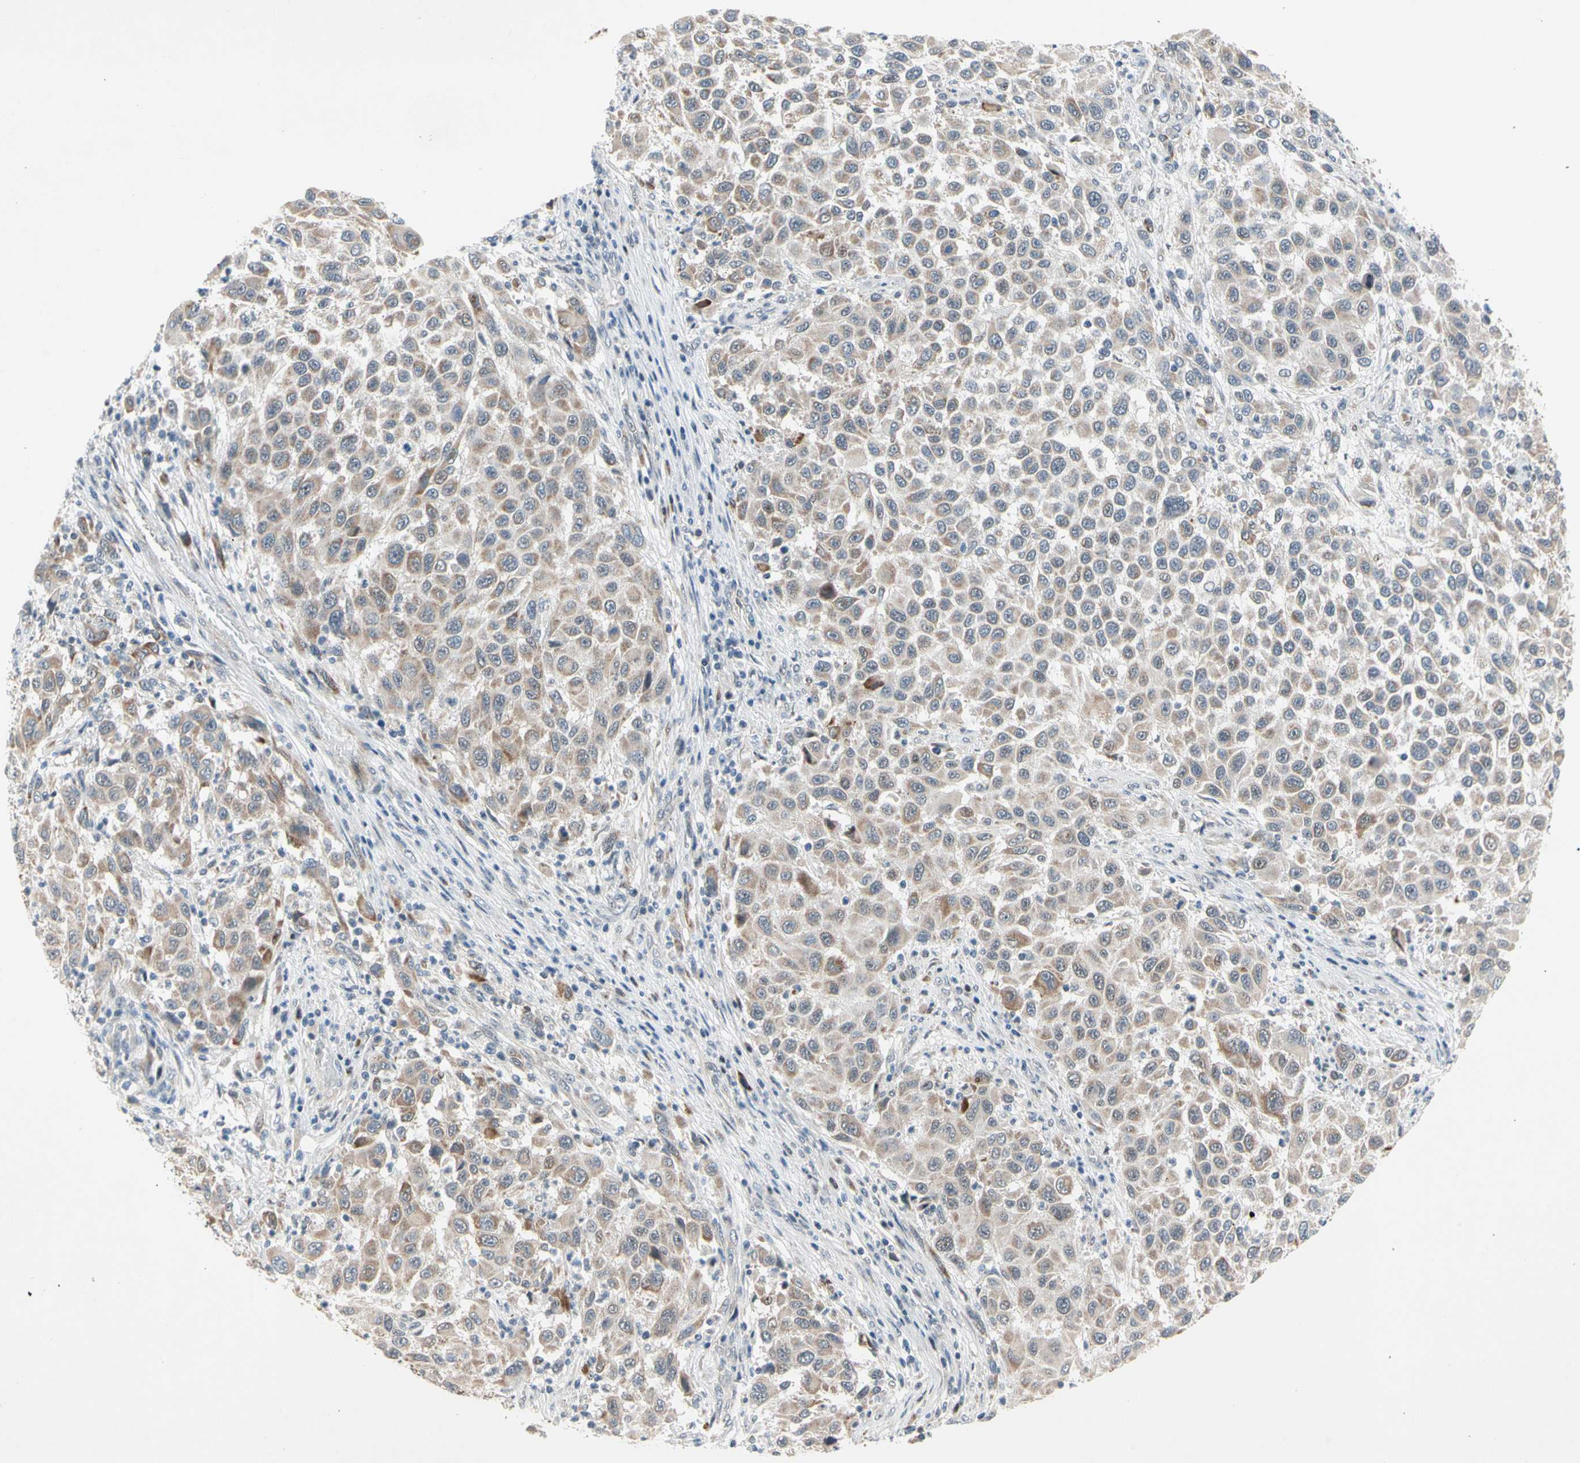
{"staining": {"intensity": "weak", "quantity": ">75%", "location": "cytoplasmic/membranous"}, "tissue": "melanoma", "cell_type": "Tumor cells", "image_type": "cancer", "snomed": [{"axis": "morphology", "description": "Malignant melanoma, Metastatic site"}, {"axis": "topography", "description": "Lymph node"}], "caption": "Malignant melanoma (metastatic site) stained for a protein exhibits weak cytoplasmic/membranous positivity in tumor cells.", "gene": "MARK1", "patient": {"sex": "male", "age": 61}}